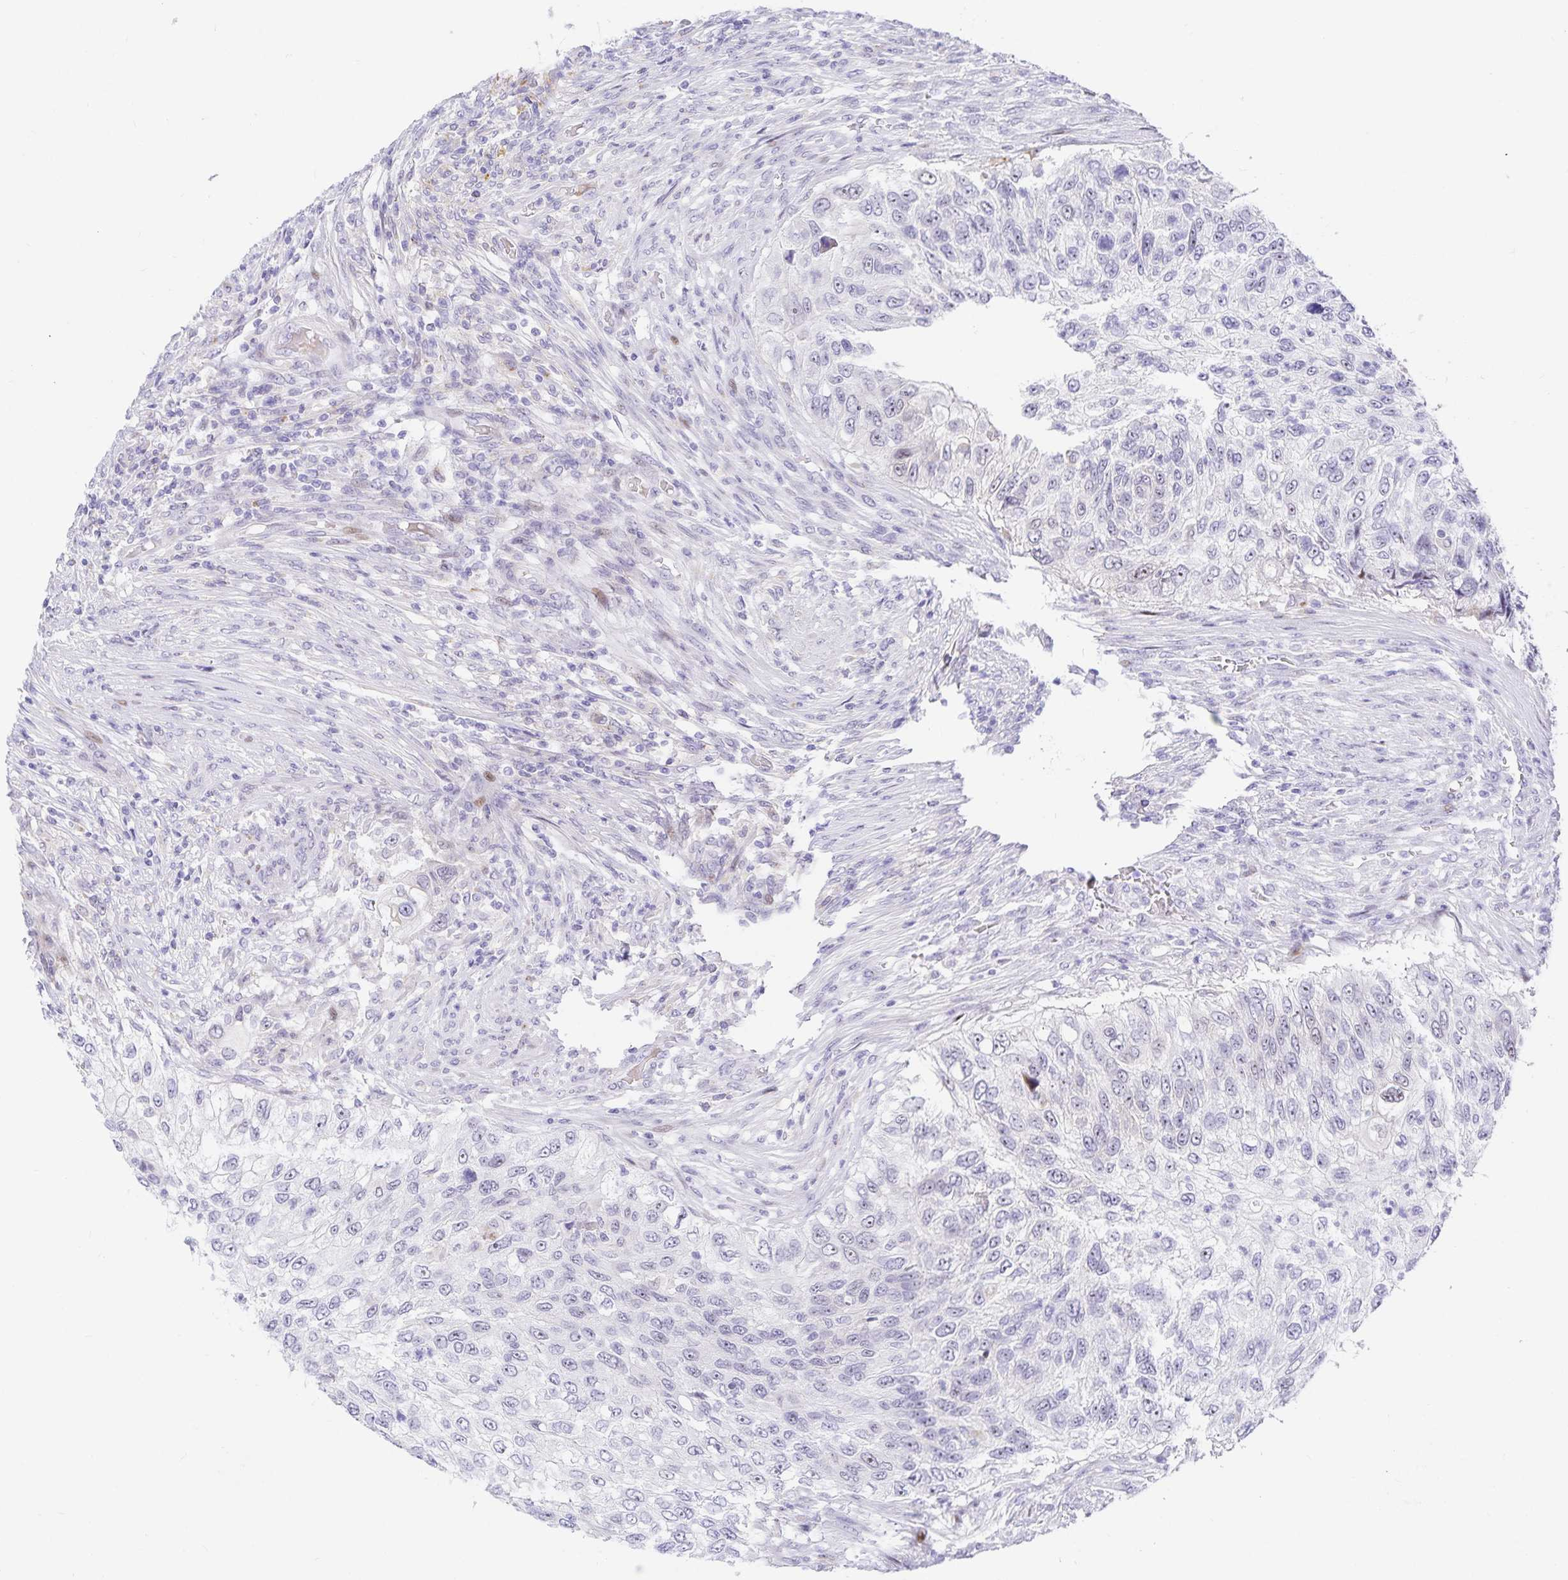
{"staining": {"intensity": "negative", "quantity": "none", "location": "none"}, "tissue": "urothelial cancer", "cell_type": "Tumor cells", "image_type": "cancer", "snomed": [{"axis": "morphology", "description": "Urothelial carcinoma, High grade"}, {"axis": "topography", "description": "Urinary bladder"}], "caption": "This is a image of IHC staining of urothelial cancer, which shows no positivity in tumor cells.", "gene": "KBTBD13", "patient": {"sex": "female", "age": 60}}